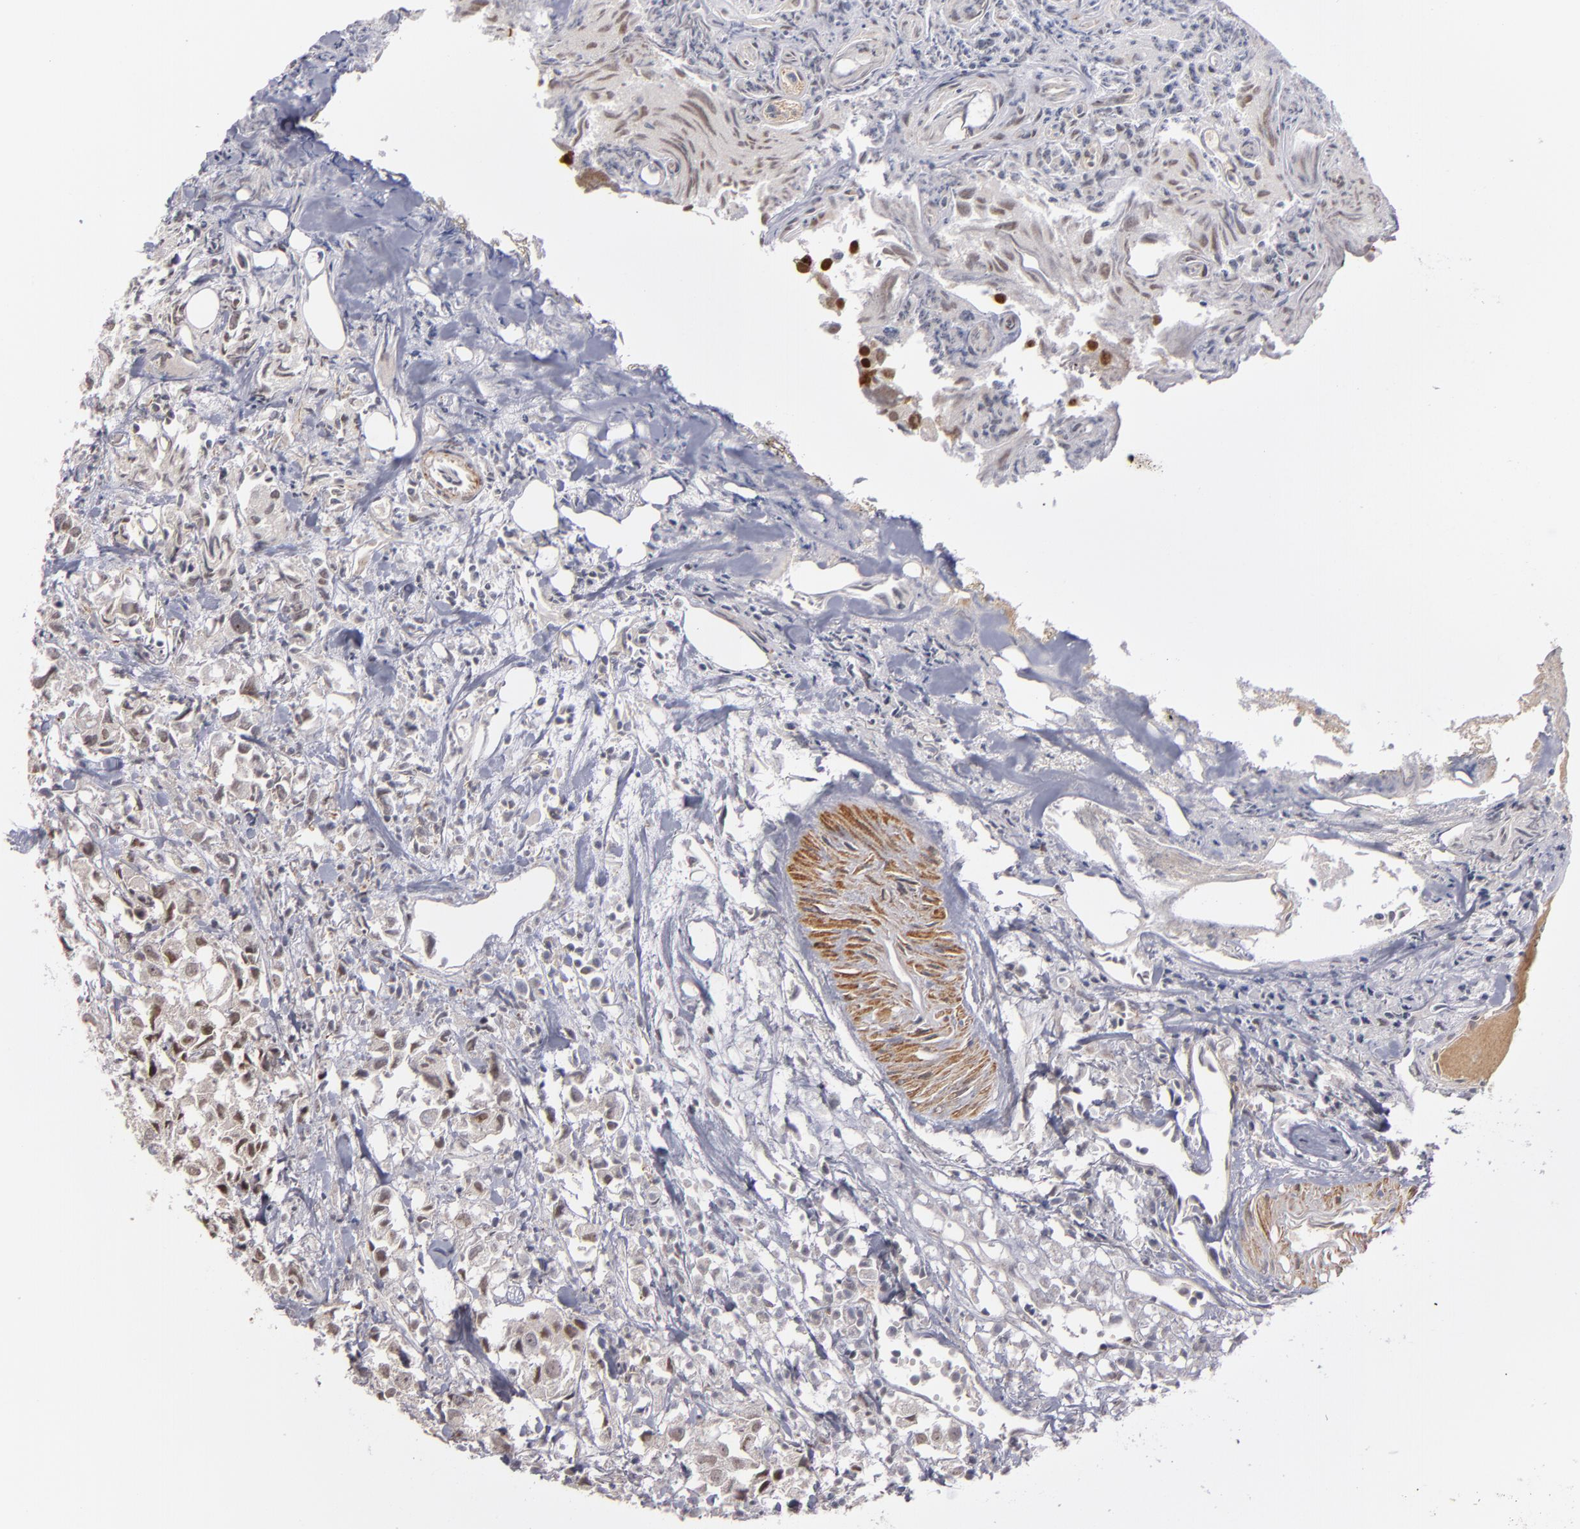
{"staining": {"intensity": "moderate", "quantity": "<25%", "location": "nuclear"}, "tissue": "urothelial cancer", "cell_type": "Tumor cells", "image_type": "cancer", "snomed": [{"axis": "morphology", "description": "Urothelial carcinoma, High grade"}, {"axis": "topography", "description": "Urinary bladder"}], "caption": "Protein expression analysis of human urothelial cancer reveals moderate nuclear staining in about <25% of tumor cells.", "gene": "ZNF234", "patient": {"sex": "female", "age": 75}}